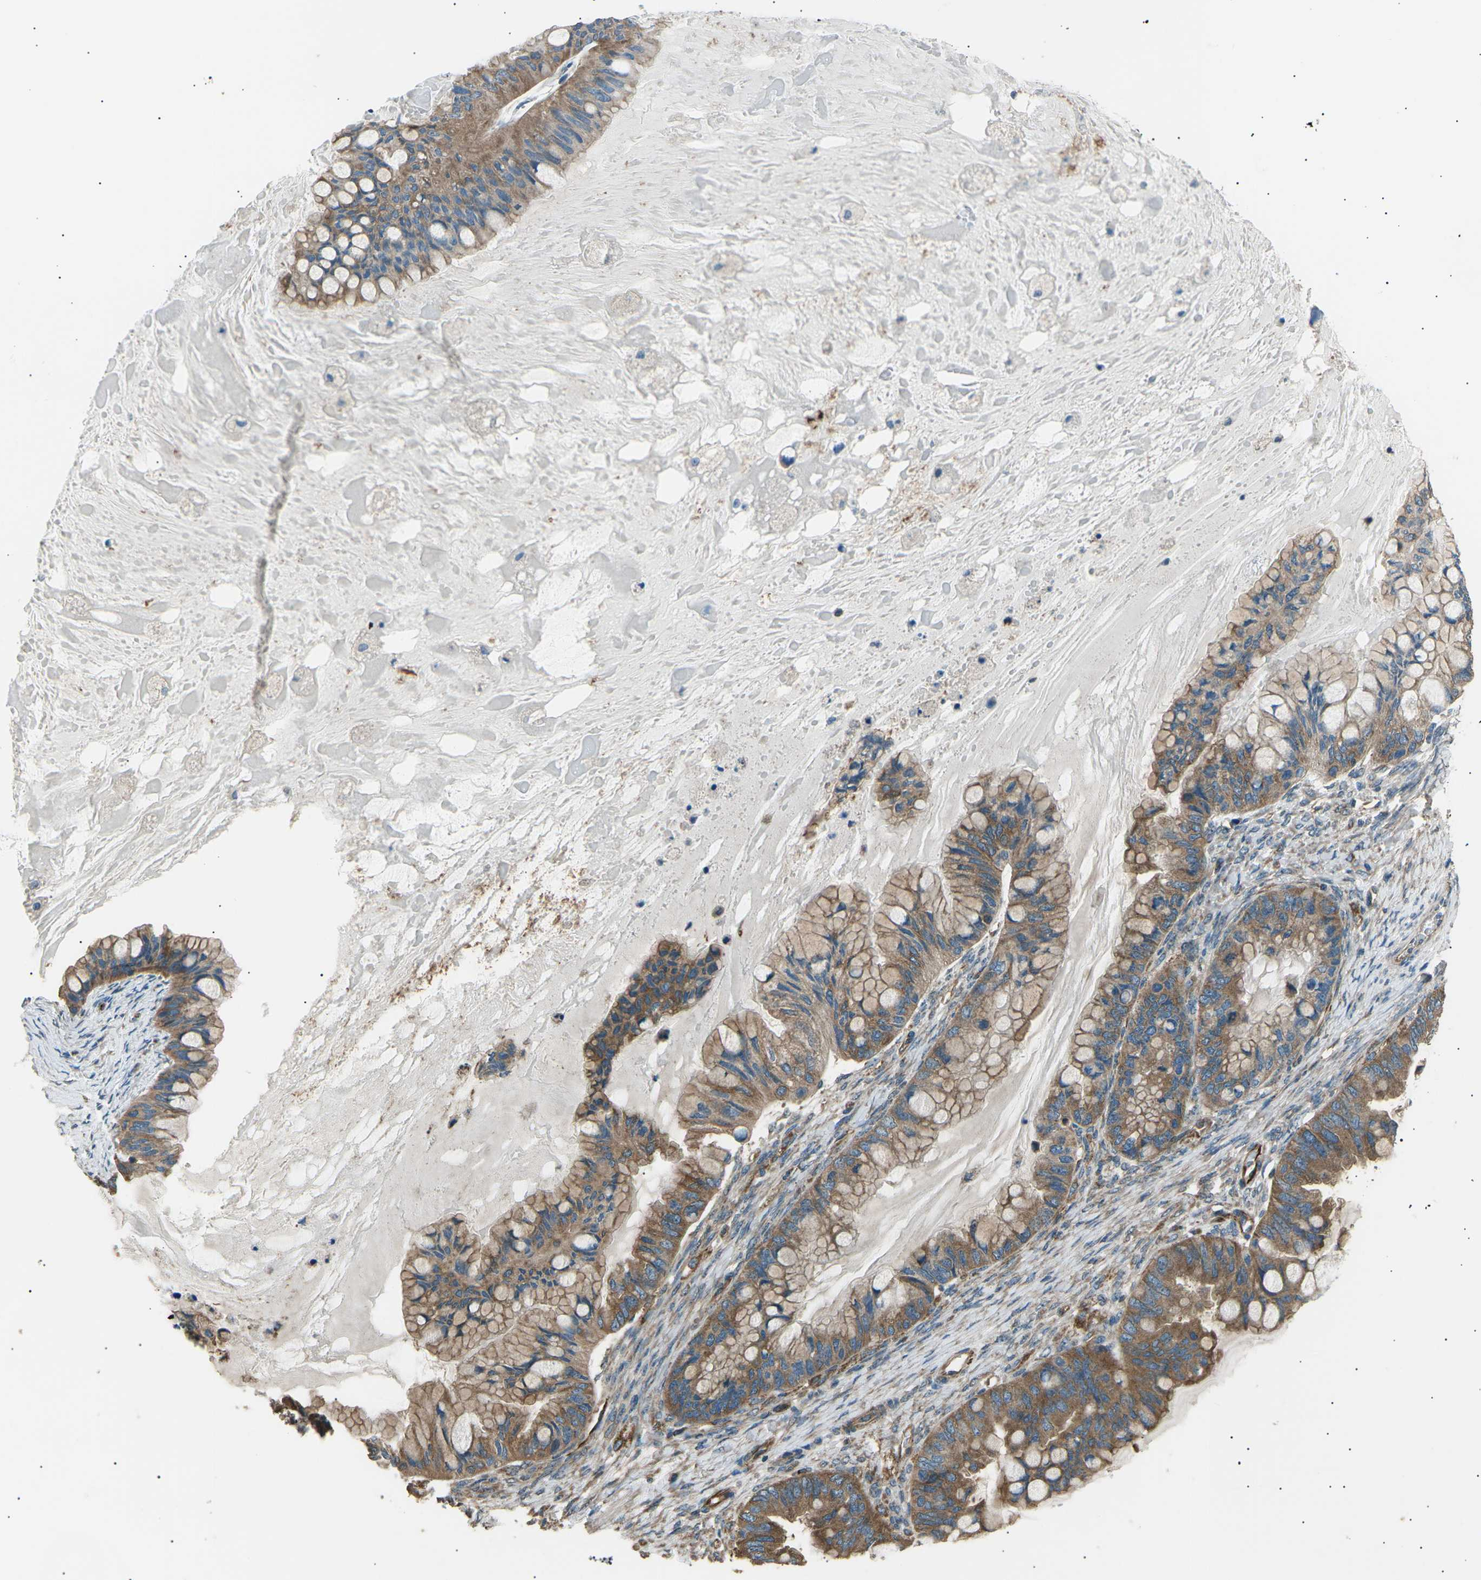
{"staining": {"intensity": "moderate", "quantity": ">75%", "location": "cytoplasmic/membranous"}, "tissue": "ovarian cancer", "cell_type": "Tumor cells", "image_type": "cancer", "snomed": [{"axis": "morphology", "description": "Cystadenocarcinoma, mucinous, NOS"}, {"axis": "topography", "description": "Ovary"}], "caption": "Protein staining demonstrates moderate cytoplasmic/membranous staining in approximately >75% of tumor cells in ovarian cancer. (IHC, brightfield microscopy, high magnification).", "gene": "SLK", "patient": {"sex": "female", "age": 80}}